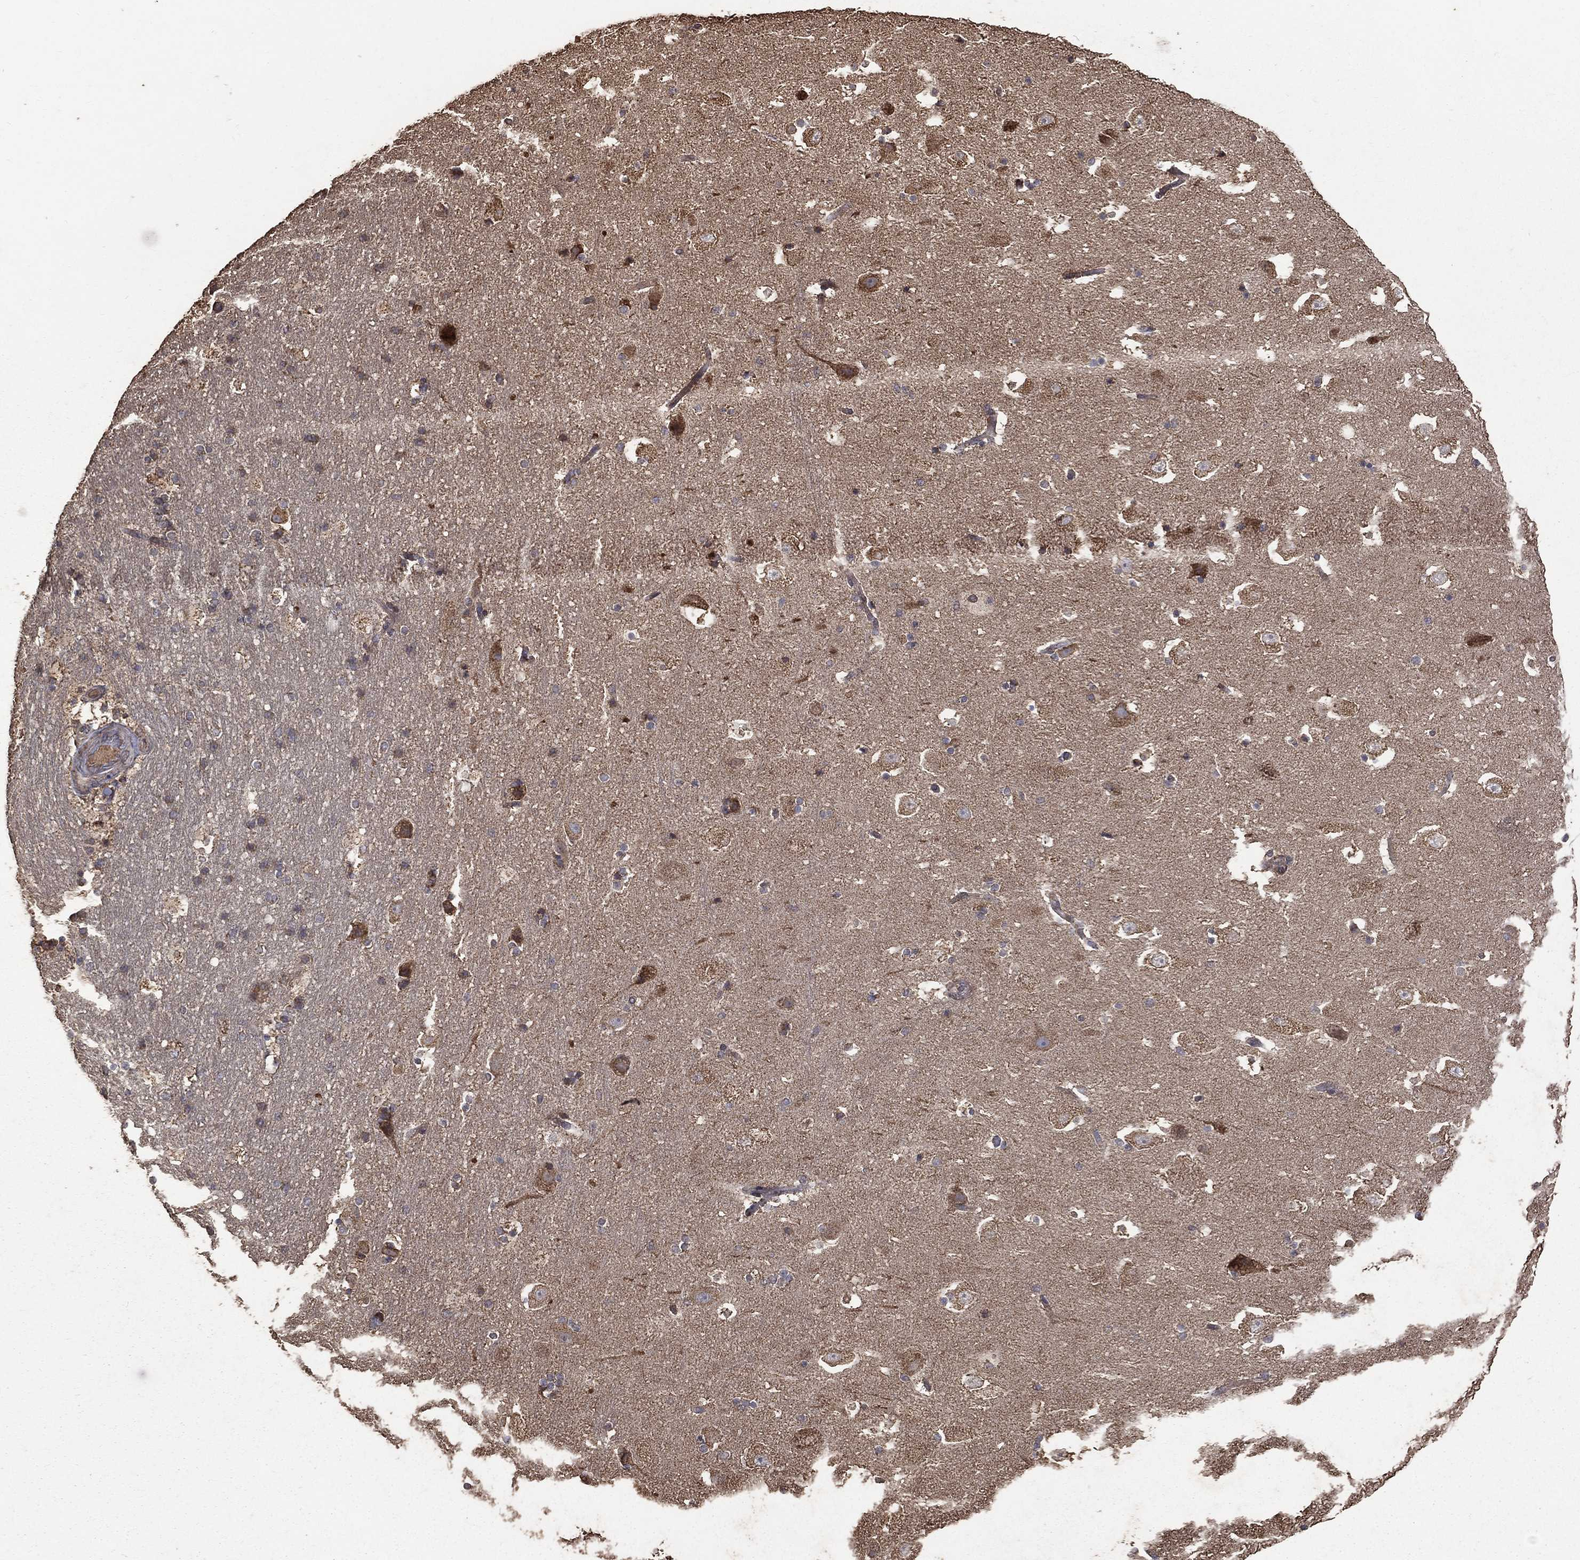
{"staining": {"intensity": "negative", "quantity": "none", "location": "none"}, "tissue": "hippocampus", "cell_type": "Glial cells", "image_type": "normal", "snomed": [{"axis": "morphology", "description": "Normal tissue, NOS"}, {"axis": "topography", "description": "Hippocampus"}], "caption": "The micrograph exhibits no significant expression in glial cells of hippocampus.", "gene": "METTL27", "patient": {"sex": "male", "age": 51}}